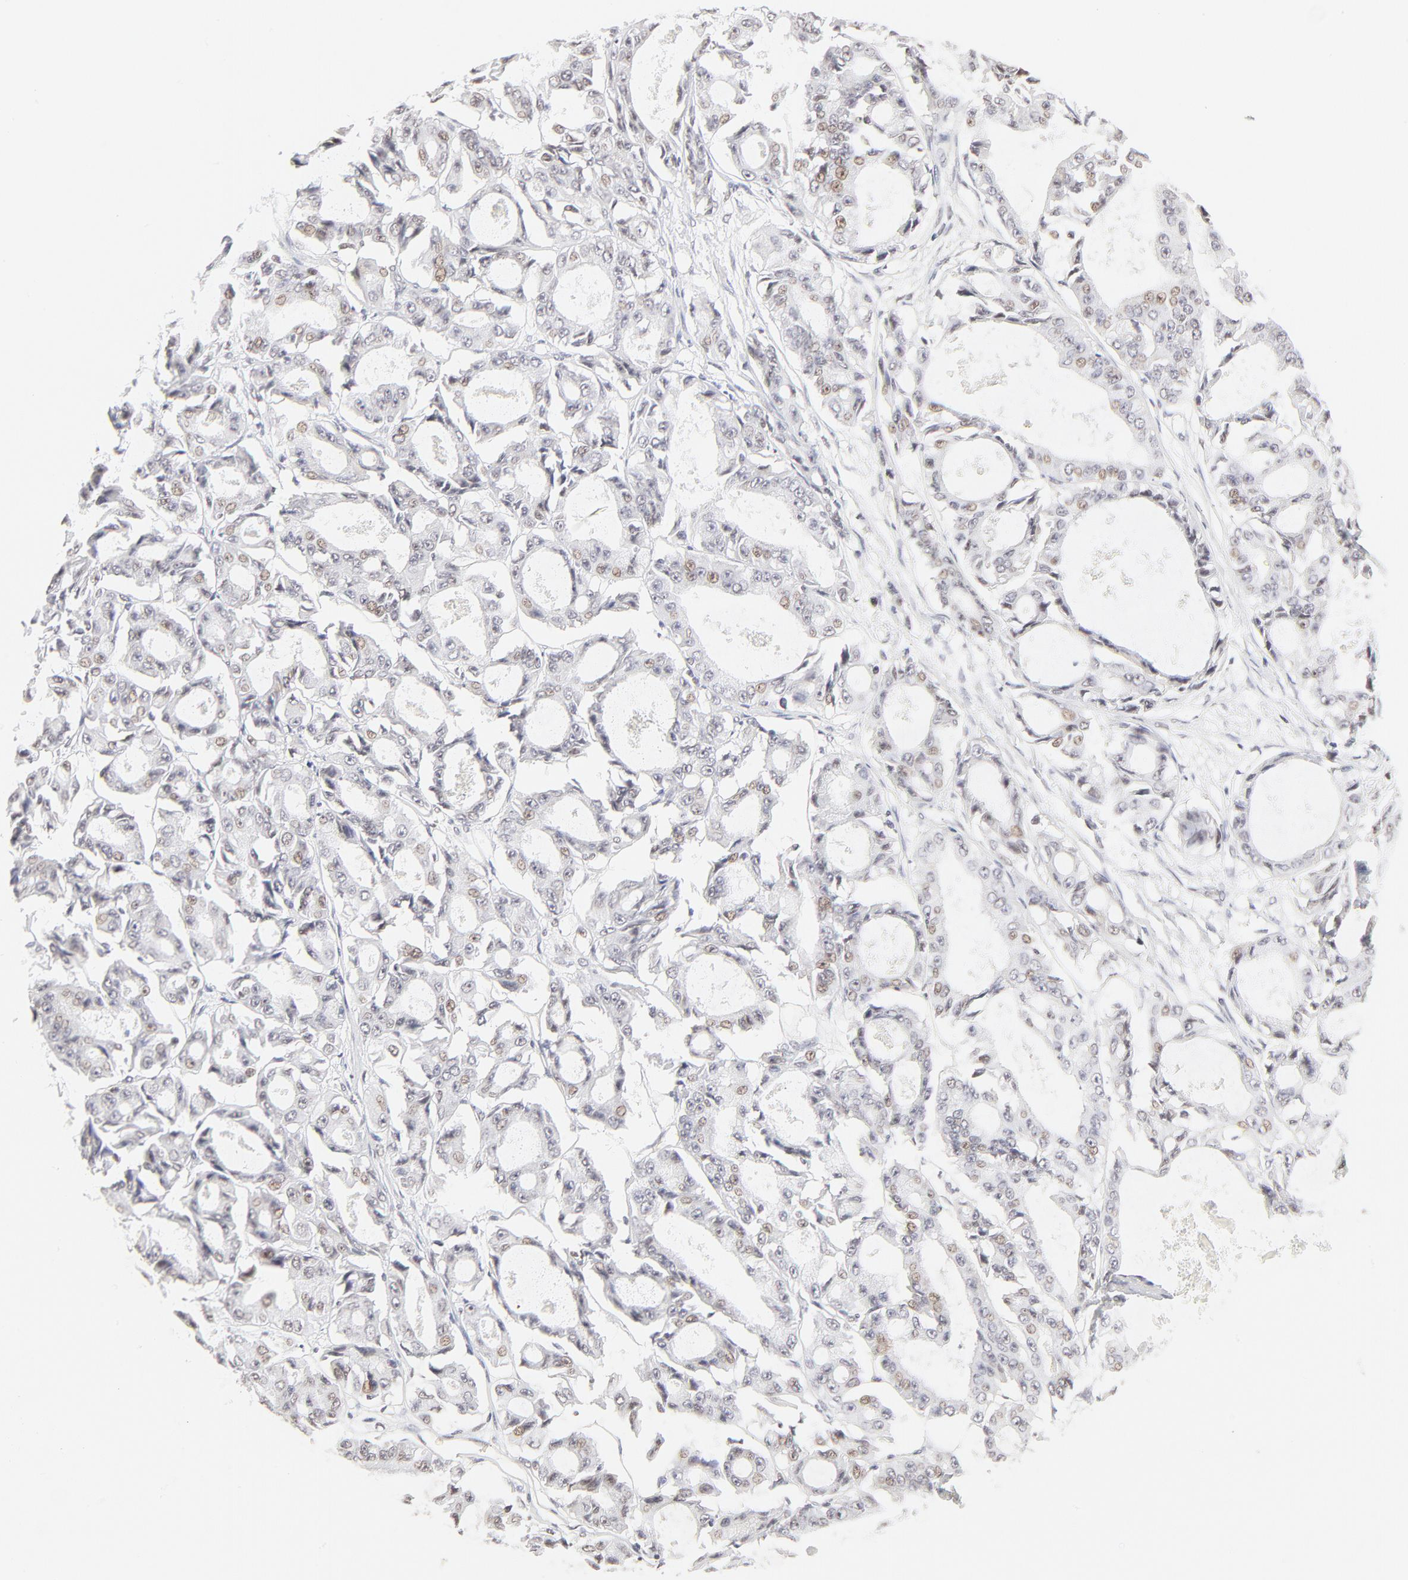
{"staining": {"intensity": "weak", "quantity": "<25%", "location": "nuclear"}, "tissue": "ovarian cancer", "cell_type": "Tumor cells", "image_type": "cancer", "snomed": [{"axis": "morphology", "description": "Carcinoma, endometroid"}, {"axis": "topography", "description": "Ovary"}], "caption": "High magnification brightfield microscopy of ovarian endometroid carcinoma stained with DAB (brown) and counterstained with hematoxylin (blue): tumor cells show no significant expression. (DAB (3,3'-diaminobenzidine) immunohistochemistry (IHC) with hematoxylin counter stain).", "gene": "PBX1", "patient": {"sex": "female", "age": 61}}